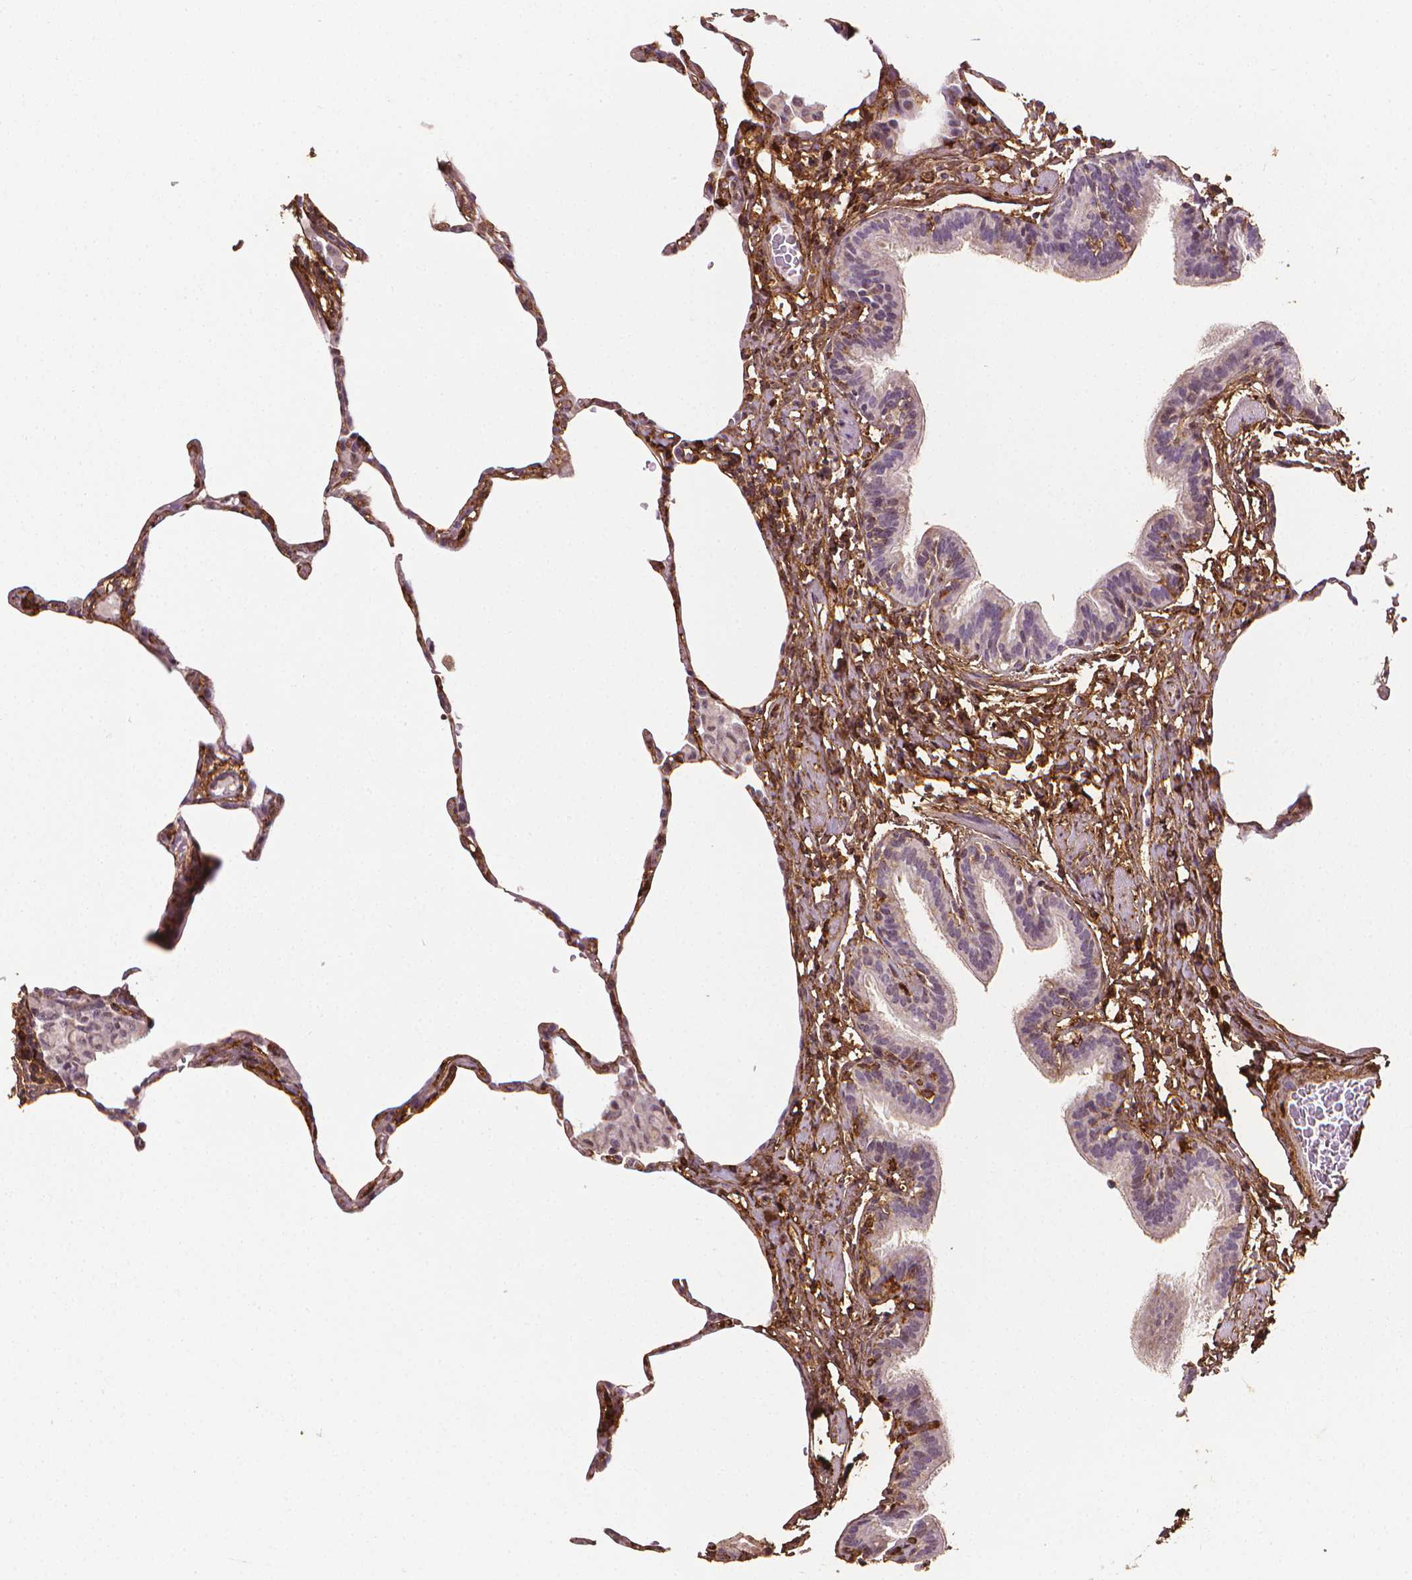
{"staining": {"intensity": "moderate", "quantity": "25%-75%", "location": "cytoplasmic/membranous,nuclear"}, "tissue": "lung", "cell_type": "Alveolar cells", "image_type": "normal", "snomed": [{"axis": "morphology", "description": "Normal tissue, NOS"}, {"axis": "topography", "description": "Lung"}], "caption": "This is an image of IHC staining of normal lung, which shows moderate expression in the cytoplasmic/membranous,nuclear of alveolar cells.", "gene": "DCN", "patient": {"sex": "female", "age": 57}}